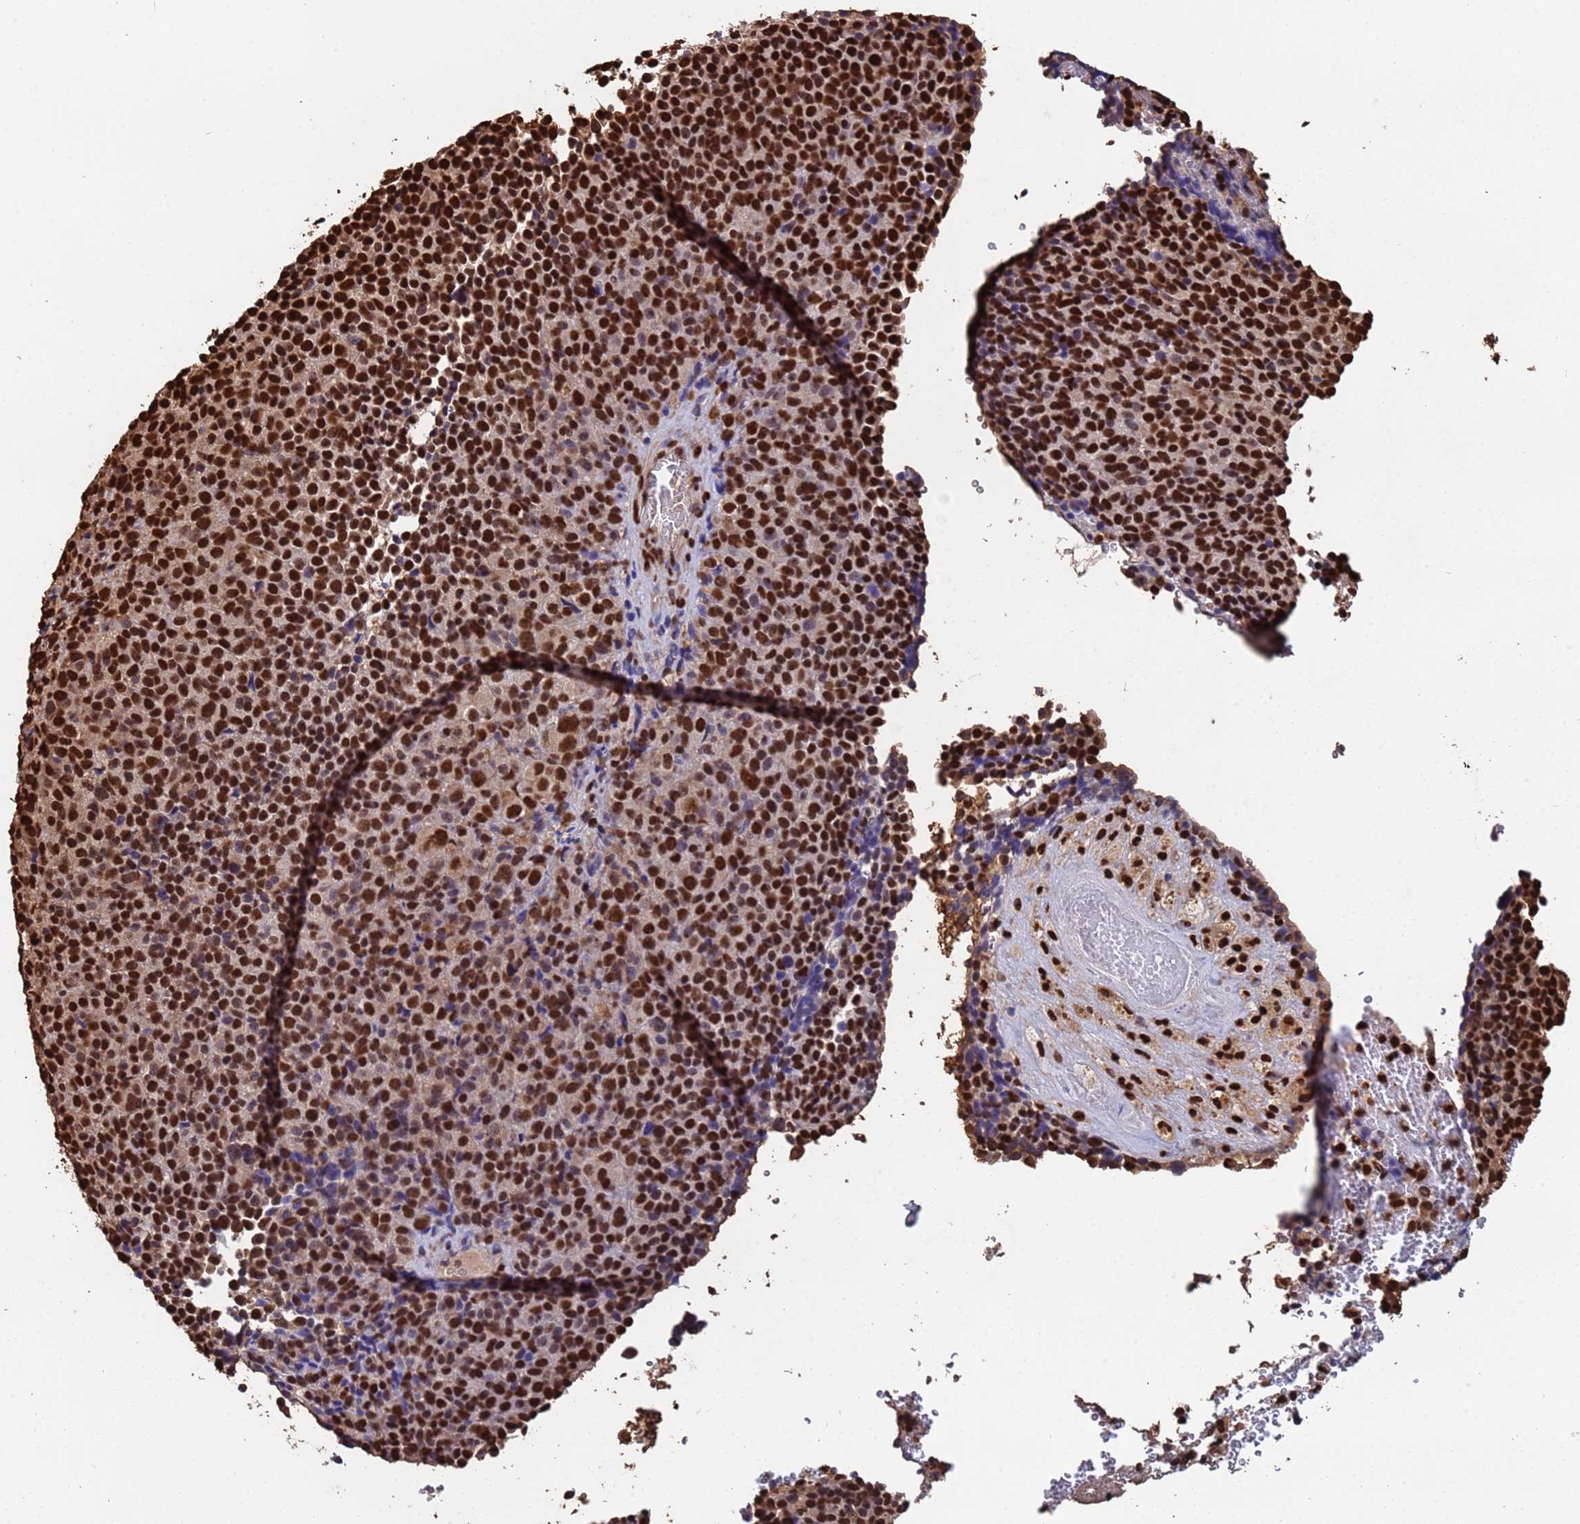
{"staining": {"intensity": "strong", "quantity": ">75%", "location": "nuclear"}, "tissue": "melanoma", "cell_type": "Tumor cells", "image_type": "cancer", "snomed": [{"axis": "morphology", "description": "Malignant melanoma, Metastatic site"}, {"axis": "topography", "description": "Brain"}], "caption": "DAB (3,3'-diaminobenzidine) immunohistochemical staining of melanoma demonstrates strong nuclear protein staining in about >75% of tumor cells.", "gene": "SUMO4", "patient": {"sex": "female", "age": 56}}